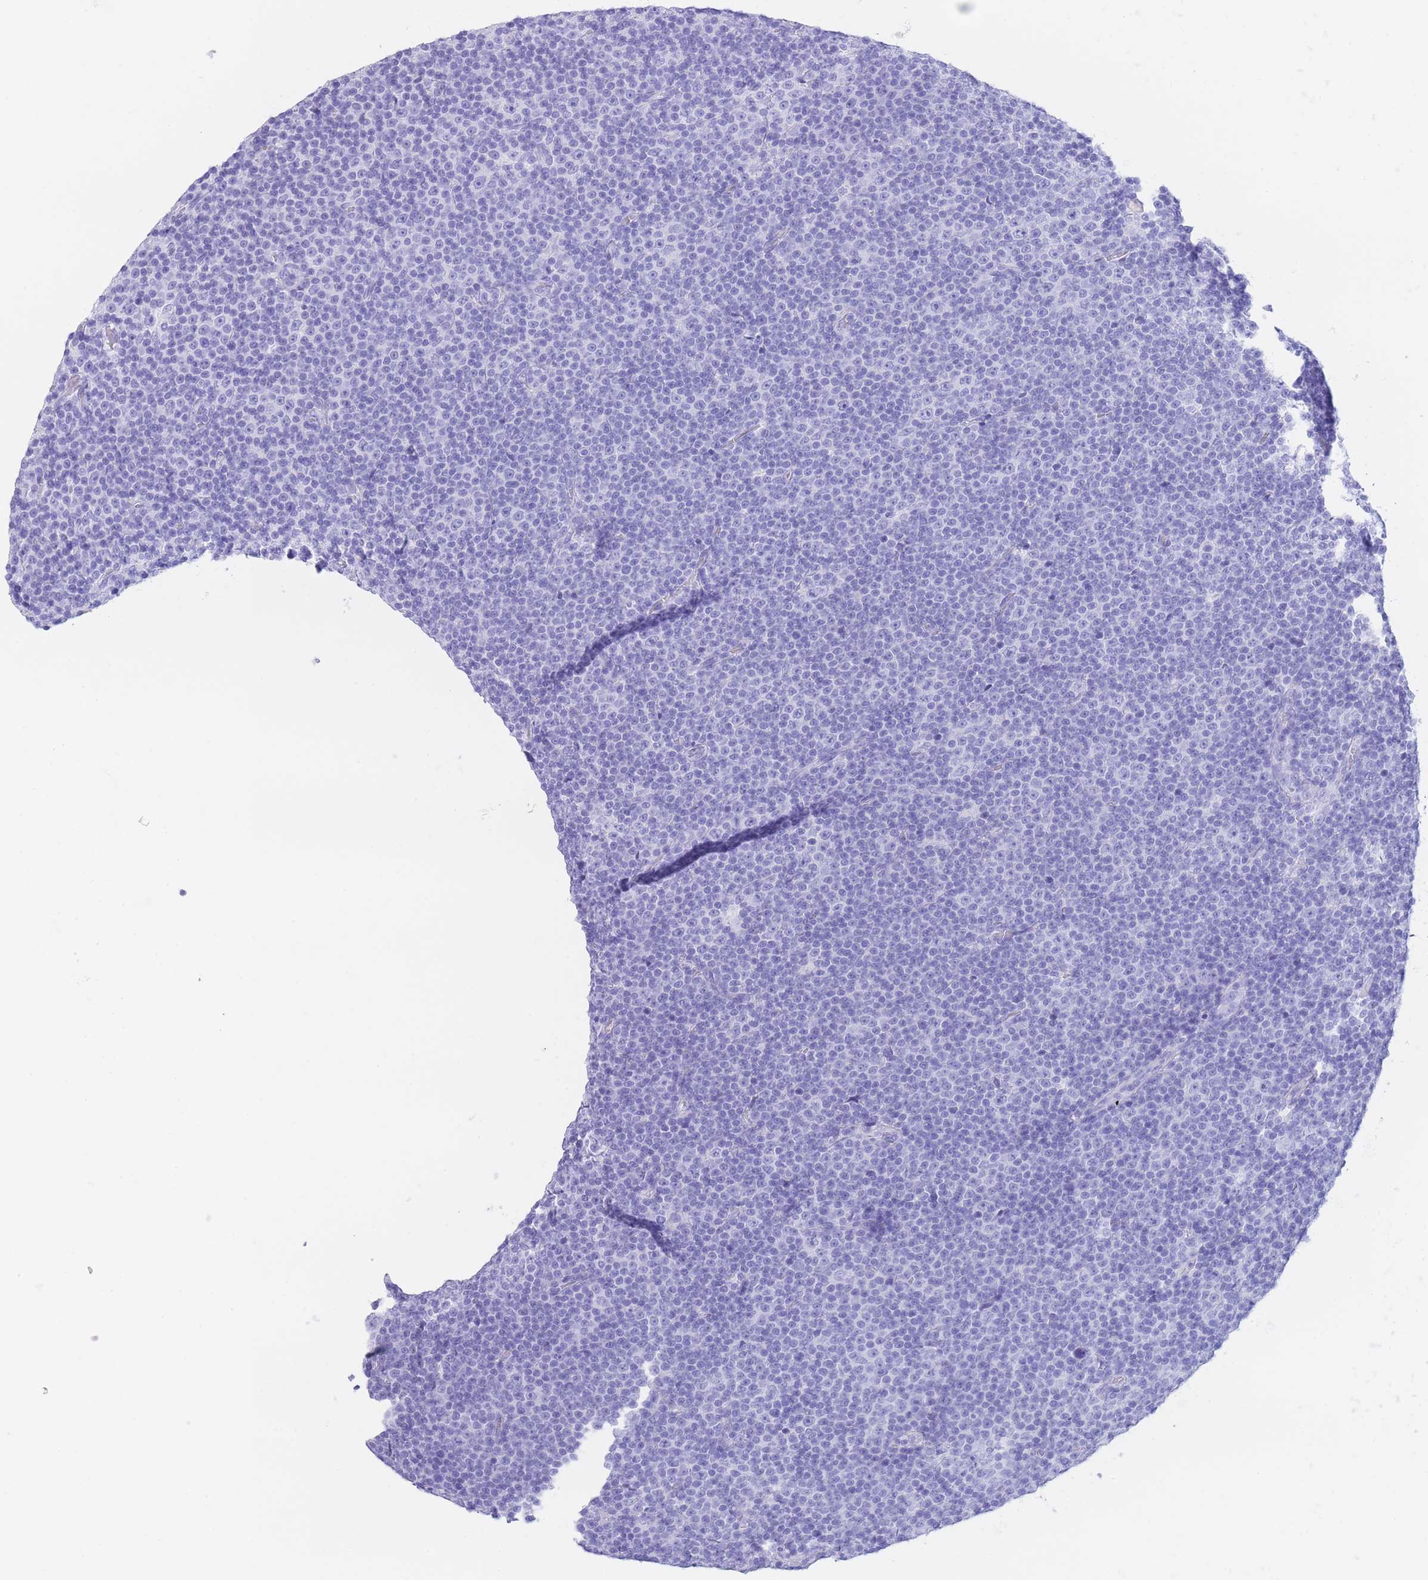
{"staining": {"intensity": "negative", "quantity": "none", "location": "none"}, "tissue": "lymphoma", "cell_type": "Tumor cells", "image_type": "cancer", "snomed": [{"axis": "morphology", "description": "Malignant lymphoma, non-Hodgkin's type, Low grade"}, {"axis": "topography", "description": "Lymph node"}], "caption": "Histopathology image shows no protein positivity in tumor cells of low-grade malignant lymphoma, non-Hodgkin's type tissue.", "gene": "SLCO1B3", "patient": {"sex": "female", "age": 67}}